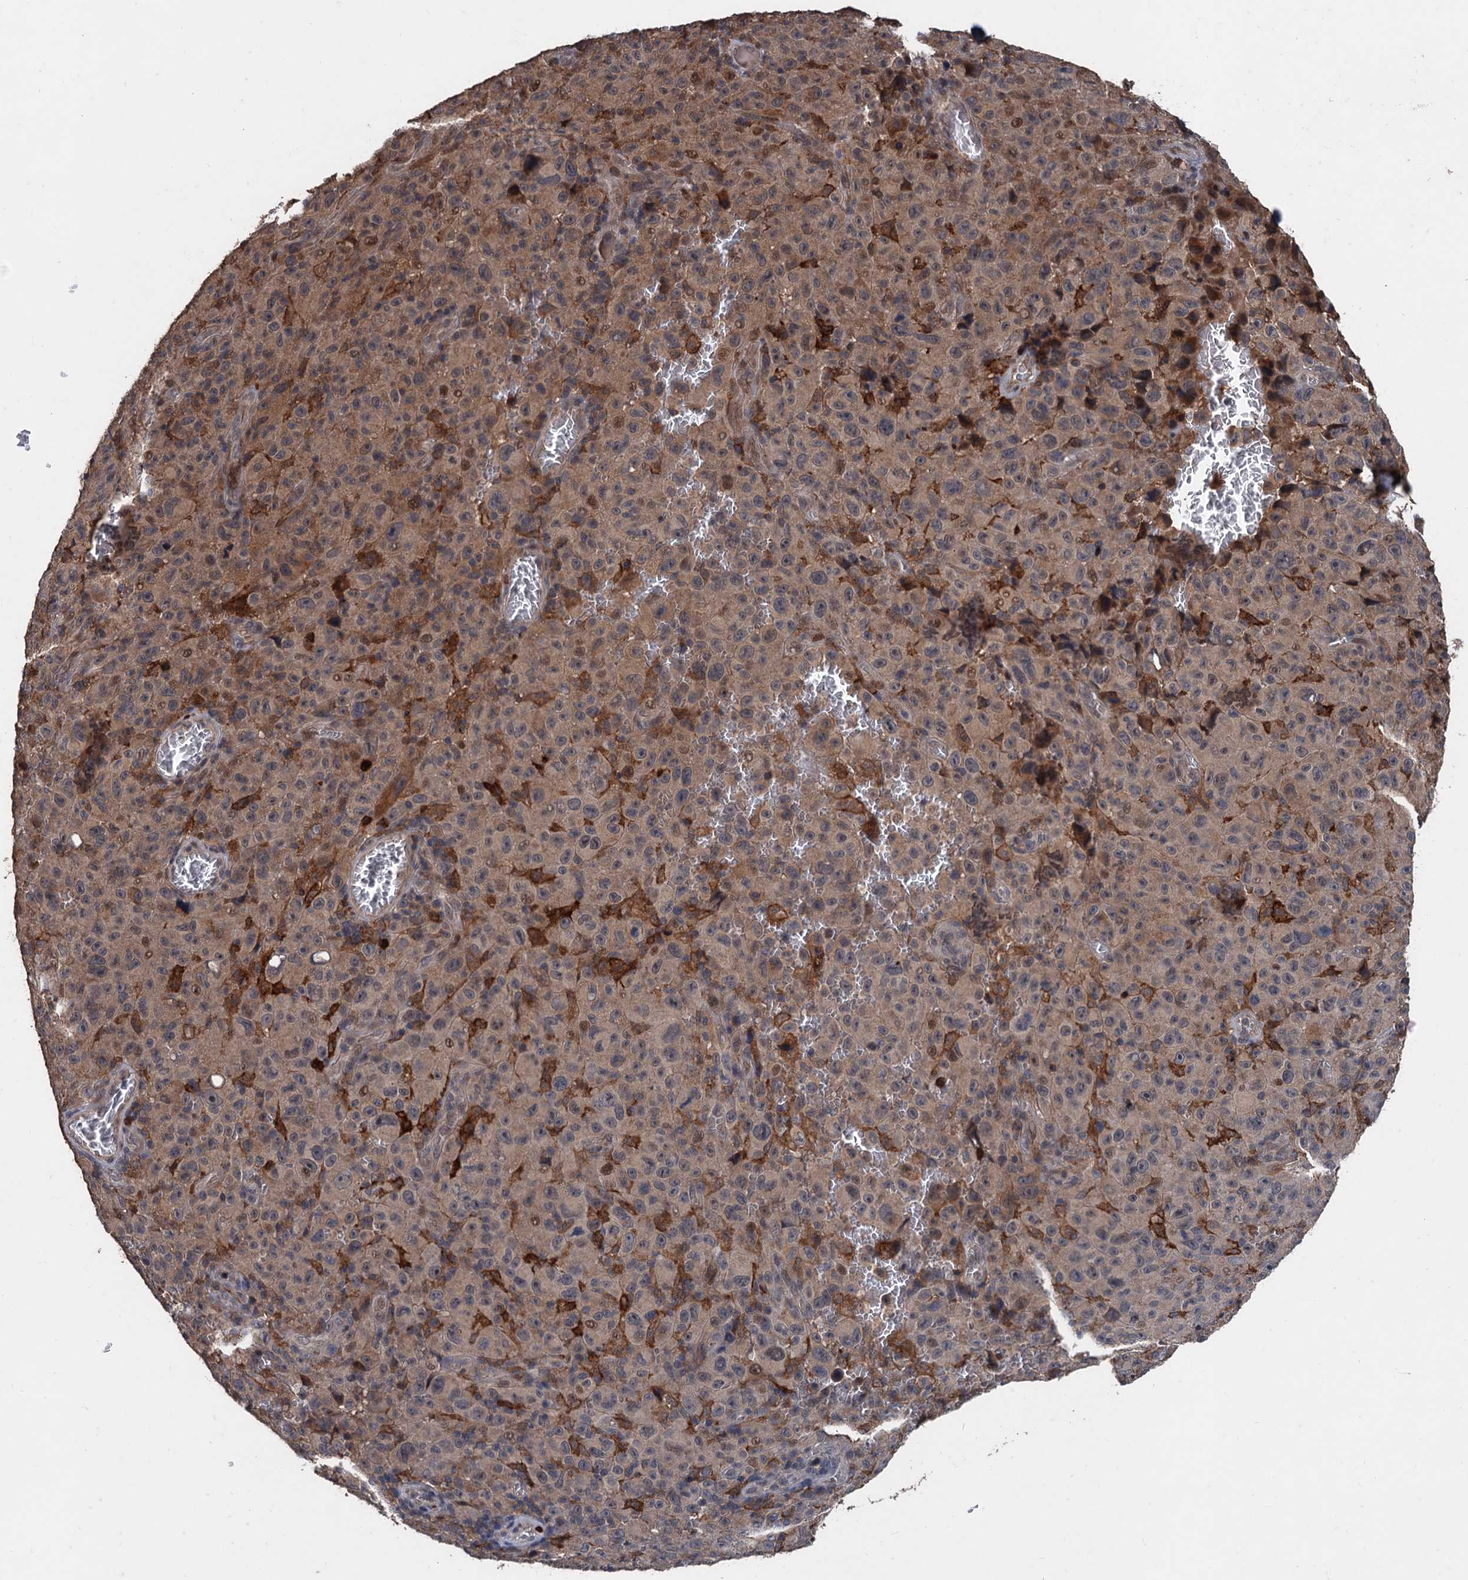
{"staining": {"intensity": "weak", "quantity": ">75%", "location": "cytoplasmic/membranous,nuclear"}, "tissue": "melanoma", "cell_type": "Tumor cells", "image_type": "cancer", "snomed": [{"axis": "morphology", "description": "Malignant melanoma, NOS"}, {"axis": "topography", "description": "Skin"}], "caption": "The photomicrograph exhibits a brown stain indicating the presence of a protein in the cytoplasmic/membranous and nuclear of tumor cells in malignant melanoma.", "gene": "ZNF438", "patient": {"sex": "female", "age": 82}}